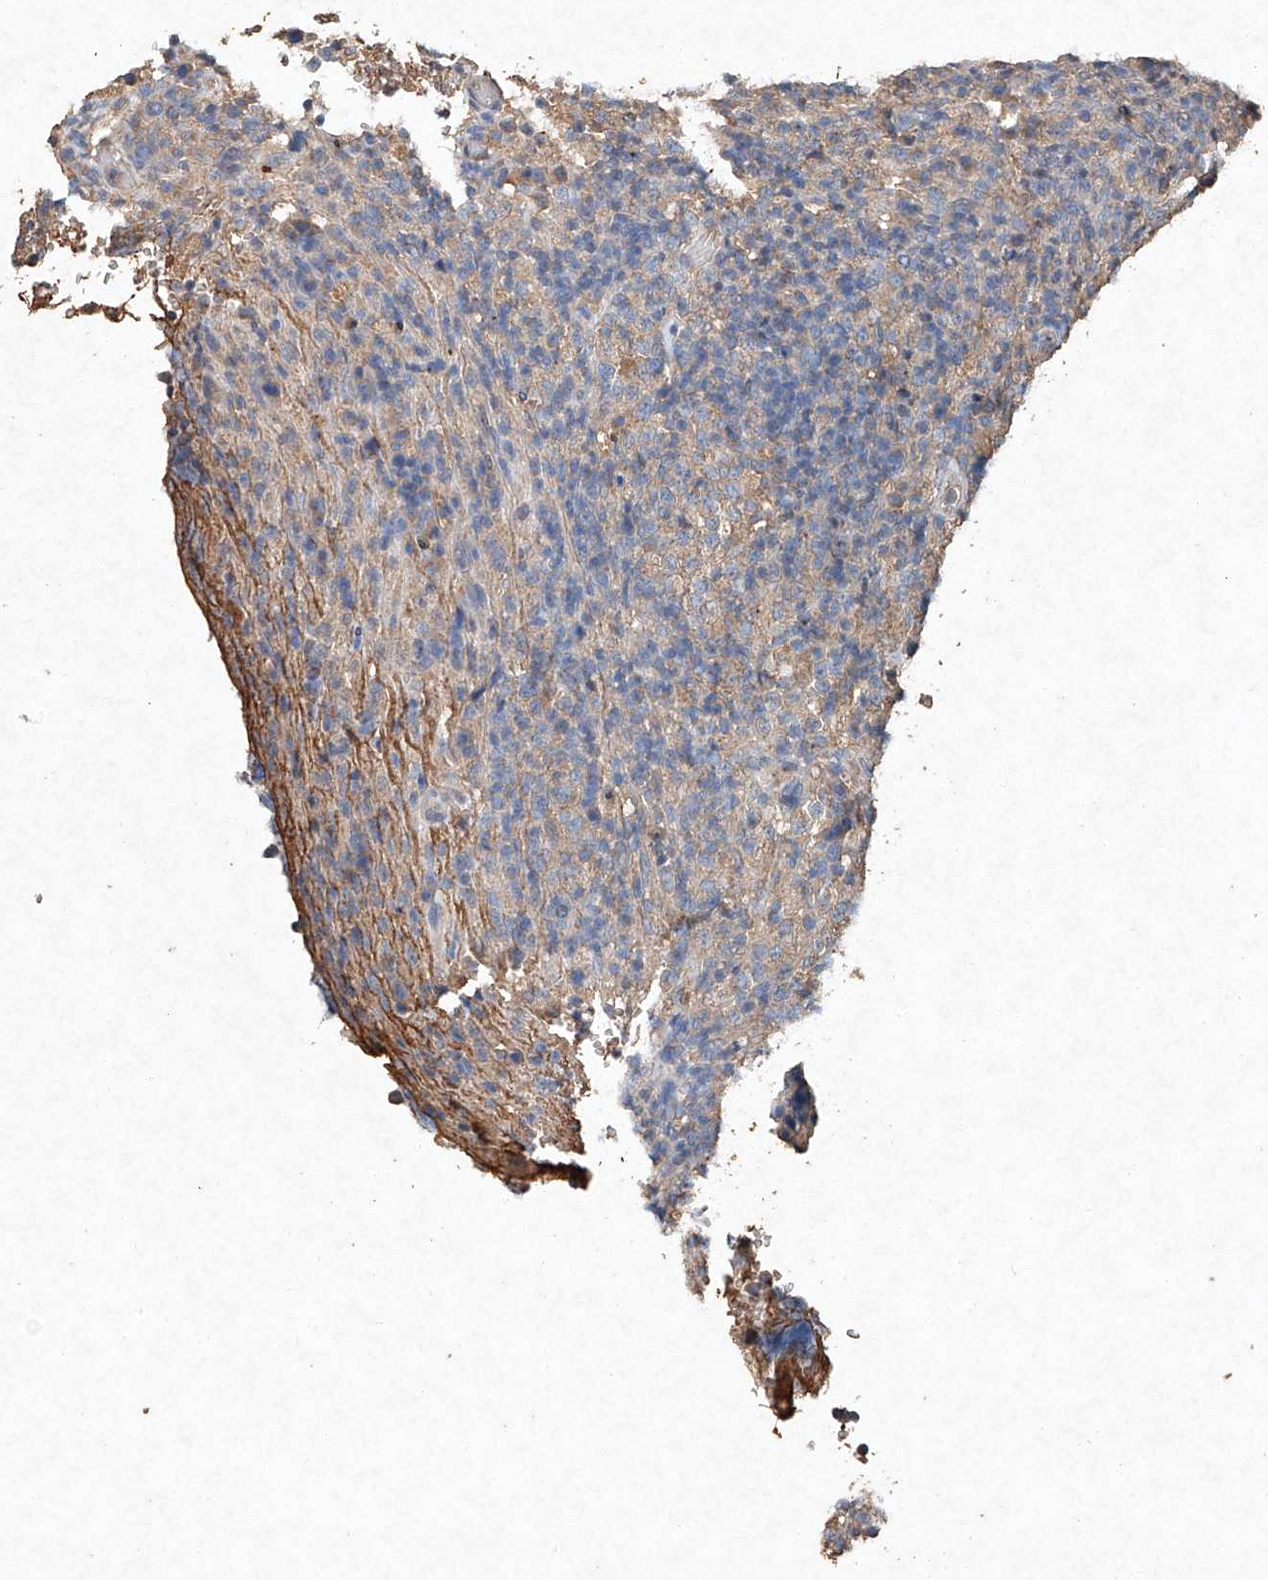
{"staining": {"intensity": "negative", "quantity": "none", "location": "none"}, "tissue": "lymphoma", "cell_type": "Tumor cells", "image_type": "cancer", "snomed": [{"axis": "morphology", "description": "Malignant lymphoma, non-Hodgkin's type, High grade"}, {"axis": "topography", "description": "Lymph node"}], "caption": "Human high-grade malignant lymphoma, non-Hodgkin's type stained for a protein using immunohistochemistry (IHC) reveals no staining in tumor cells.", "gene": "STK3", "patient": {"sex": "female", "age": 76}}